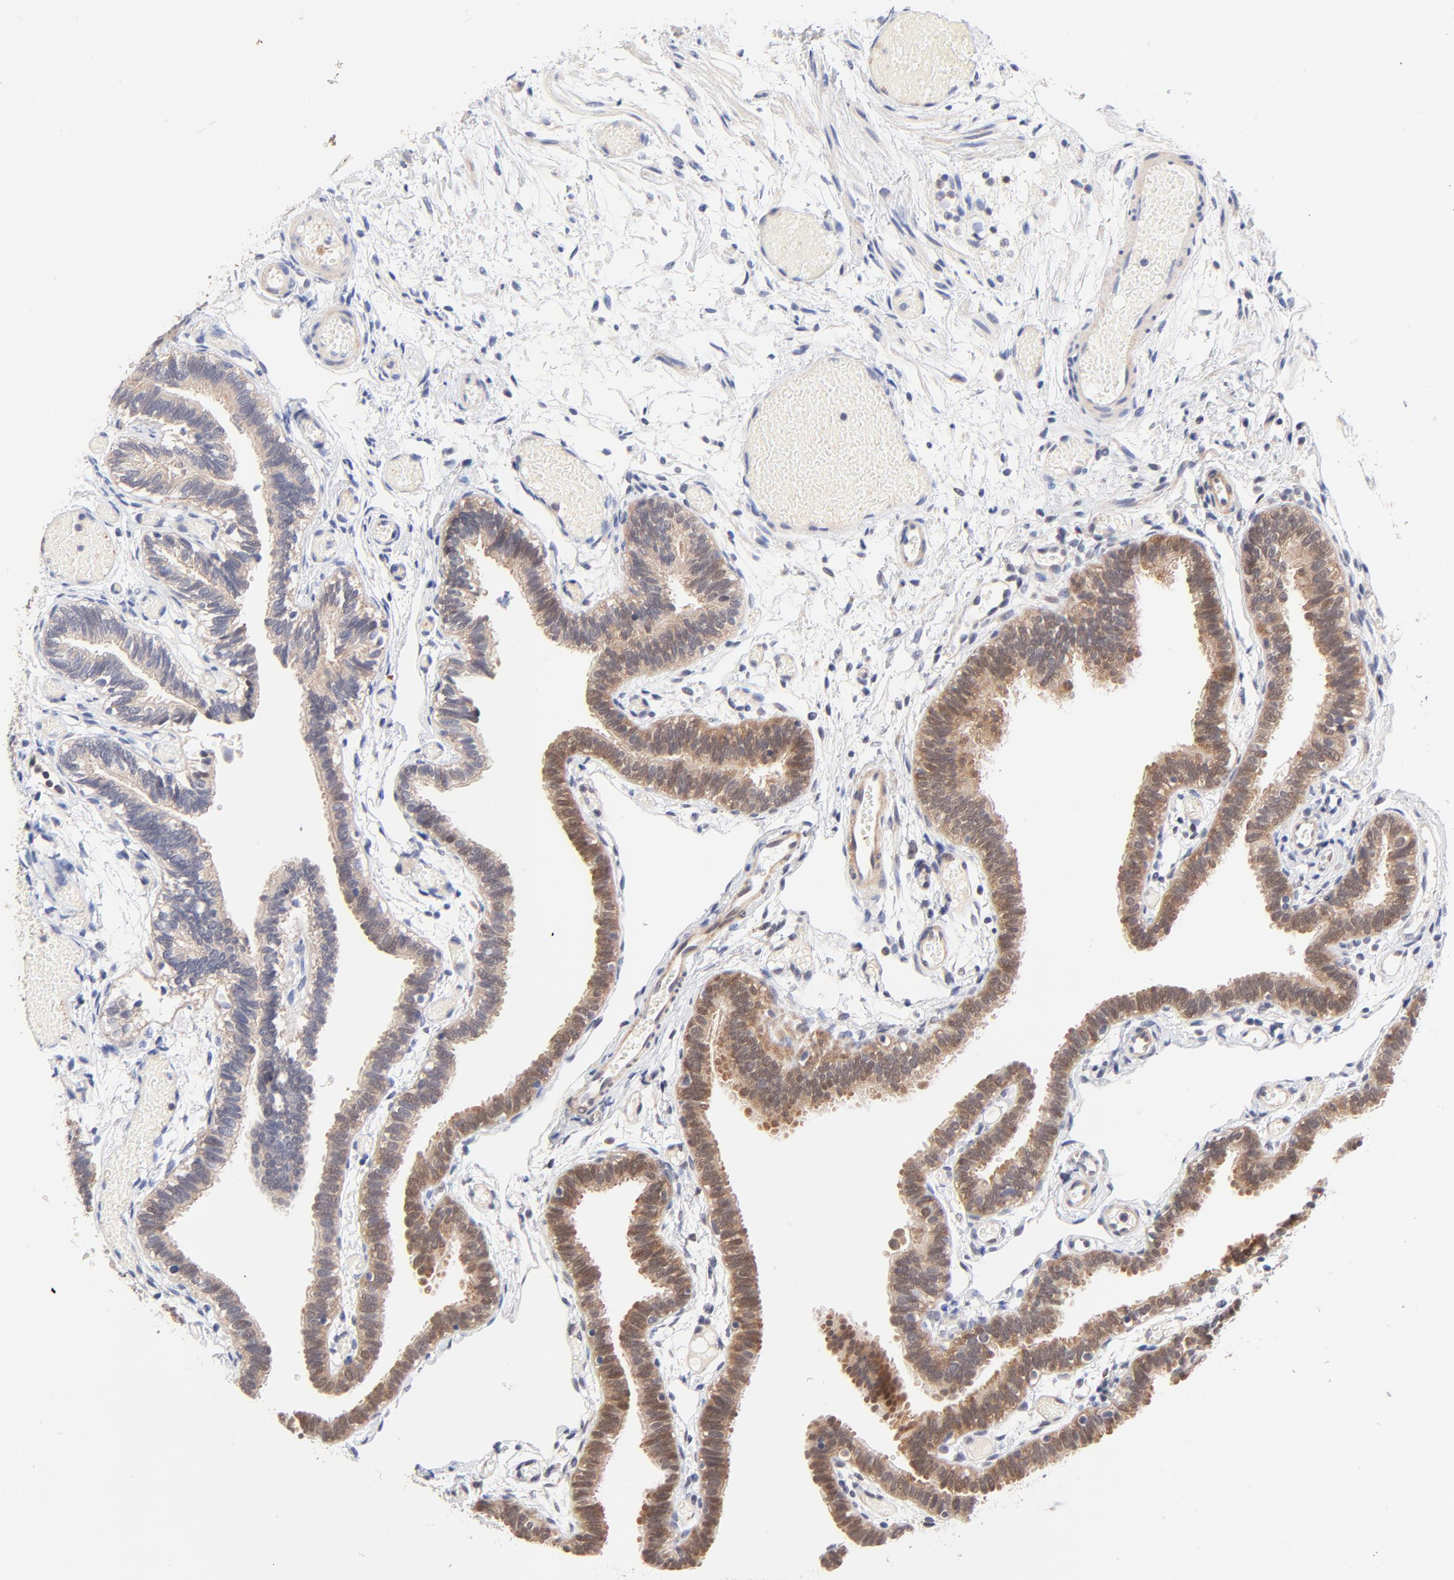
{"staining": {"intensity": "moderate", "quantity": ">75%", "location": "cytoplasmic/membranous,nuclear"}, "tissue": "fallopian tube", "cell_type": "Glandular cells", "image_type": "normal", "snomed": [{"axis": "morphology", "description": "Normal tissue, NOS"}, {"axis": "topography", "description": "Fallopian tube"}], "caption": "High-power microscopy captured an immunohistochemistry histopathology image of benign fallopian tube, revealing moderate cytoplasmic/membranous,nuclear expression in about >75% of glandular cells.", "gene": "TXNL1", "patient": {"sex": "female", "age": 29}}